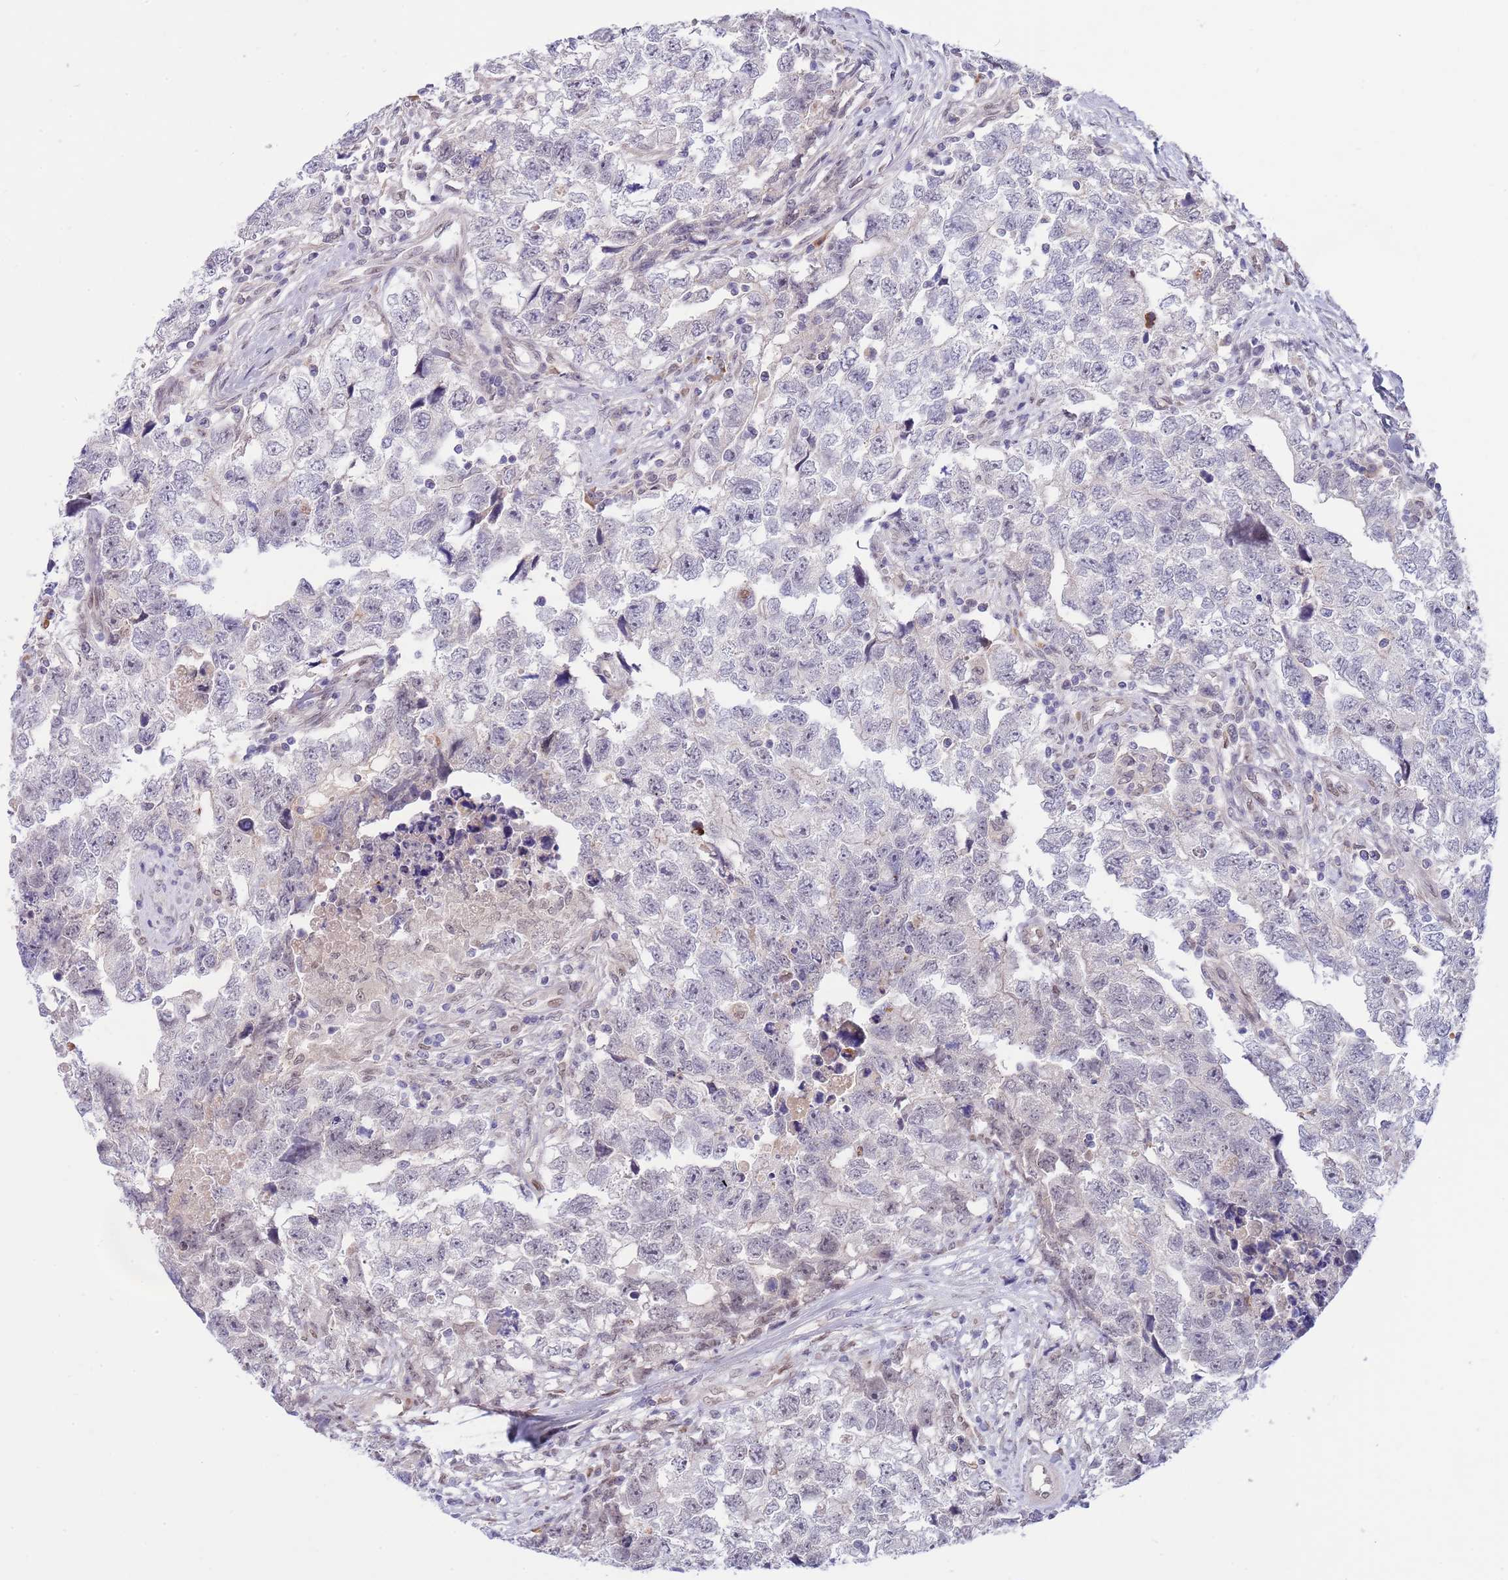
{"staining": {"intensity": "weak", "quantity": "<25%", "location": "nuclear"}, "tissue": "testis cancer", "cell_type": "Tumor cells", "image_type": "cancer", "snomed": [{"axis": "morphology", "description": "Carcinoma, Embryonal, NOS"}, {"axis": "topography", "description": "Testis"}], "caption": "A high-resolution photomicrograph shows immunohistochemistry (IHC) staining of testis cancer, which displays no significant staining in tumor cells. (Immunohistochemistry (ihc), brightfield microscopy, high magnification).", "gene": "NLRP6", "patient": {"sex": "male", "age": 22}}